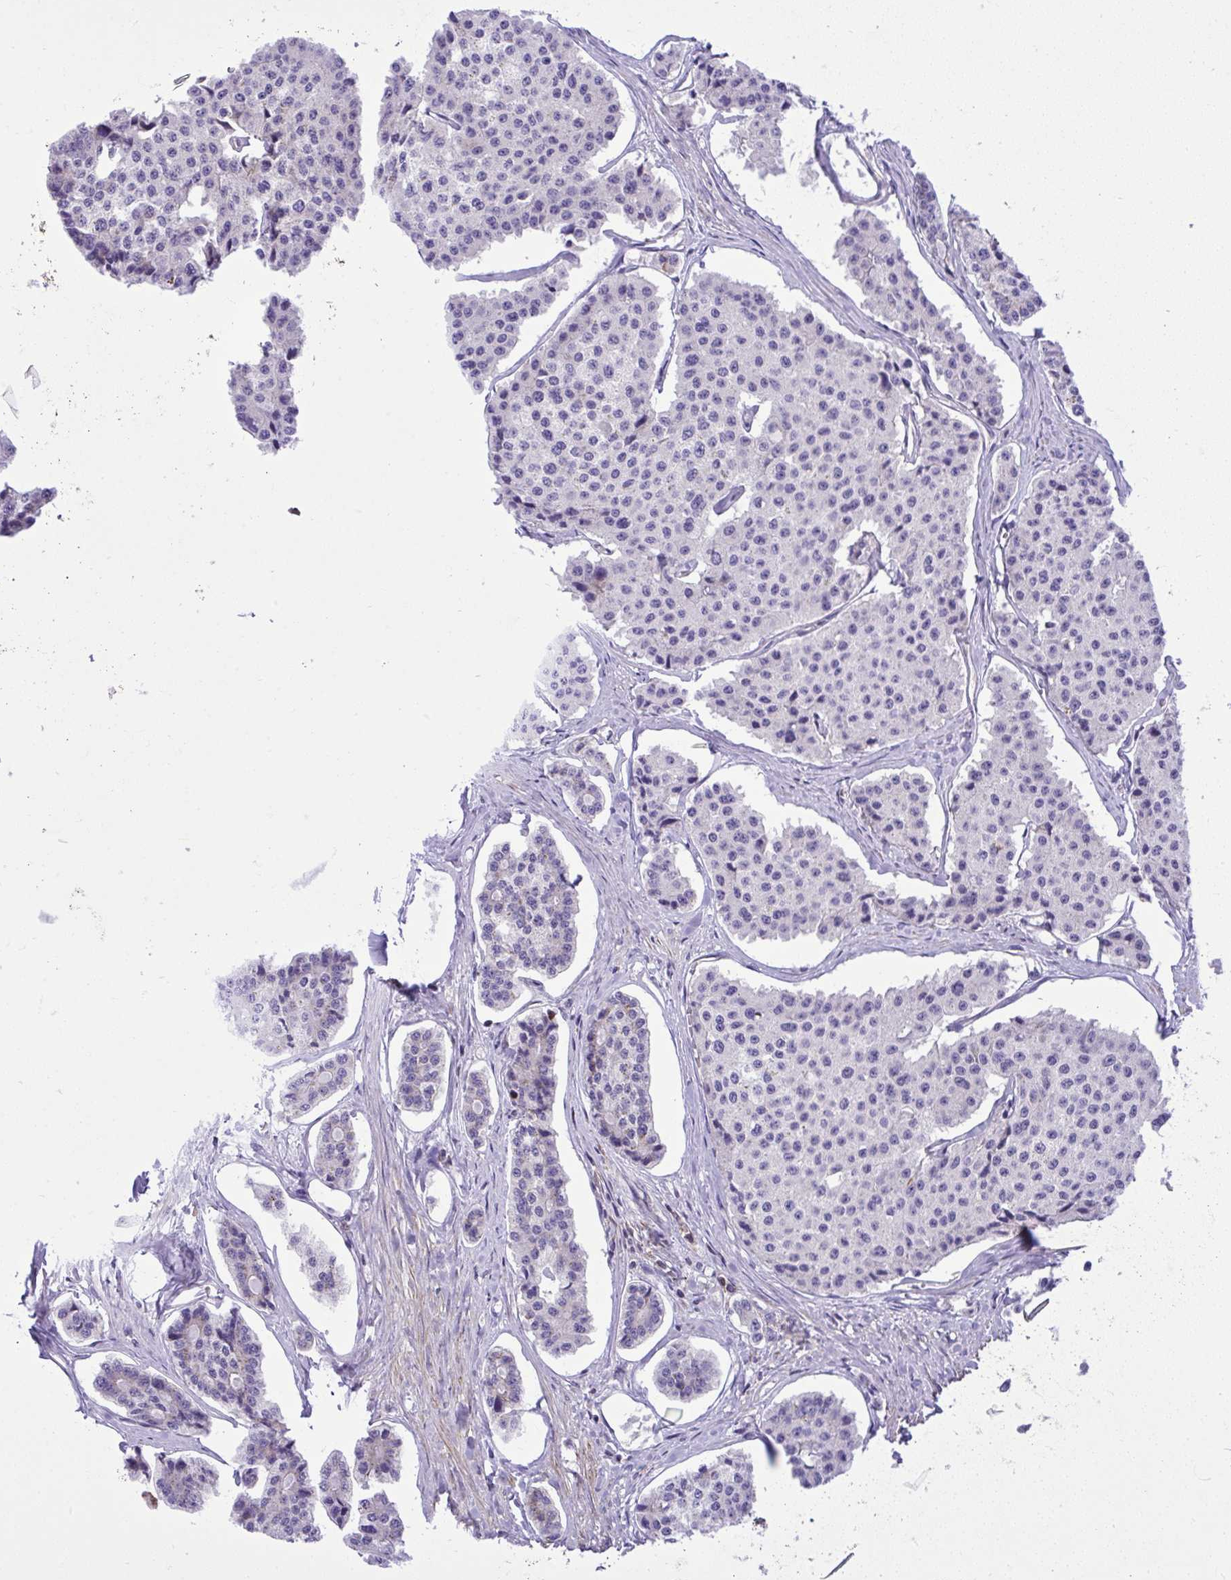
{"staining": {"intensity": "negative", "quantity": "none", "location": "none"}, "tissue": "carcinoid", "cell_type": "Tumor cells", "image_type": "cancer", "snomed": [{"axis": "morphology", "description": "Carcinoid, malignant, NOS"}, {"axis": "topography", "description": "Small intestine"}], "caption": "The immunohistochemistry photomicrograph has no significant expression in tumor cells of carcinoid tissue. (DAB (3,3'-diaminobenzidine) immunohistochemistry (IHC), high magnification).", "gene": "GRK4", "patient": {"sex": "female", "age": 65}}